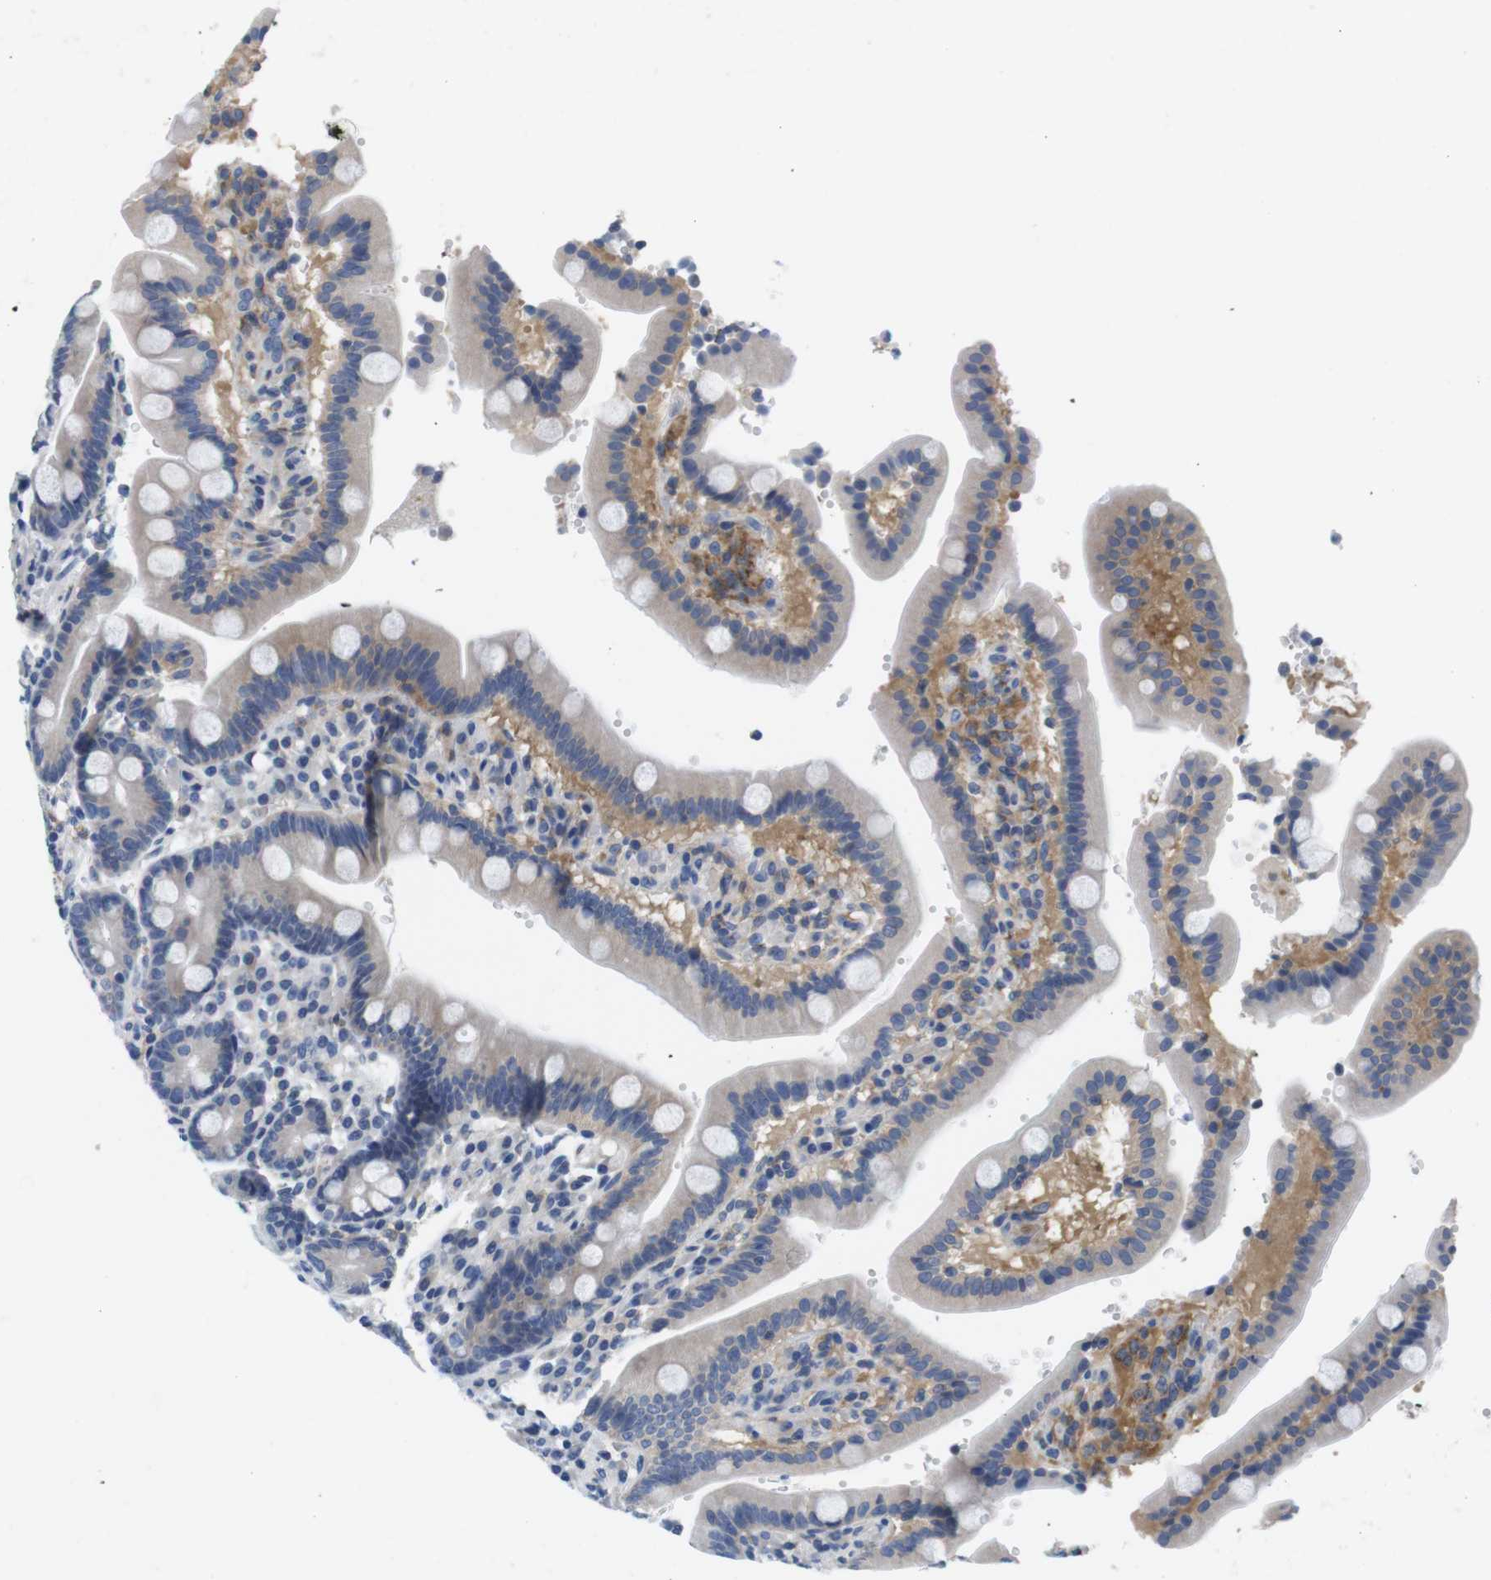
{"staining": {"intensity": "moderate", "quantity": "25%-75%", "location": "cytoplasmic/membranous"}, "tissue": "duodenum", "cell_type": "Glandular cells", "image_type": "normal", "snomed": [{"axis": "morphology", "description": "Normal tissue, NOS"}, {"axis": "topography", "description": "Small intestine, NOS"}], "caption": "A brown stain highlights moderate cytoplasmic/membranous expression of a protein in glandular cells of normal human duodenum.", "gene": "CNGA2", "patient": {"sex": "female", "age": 71}}